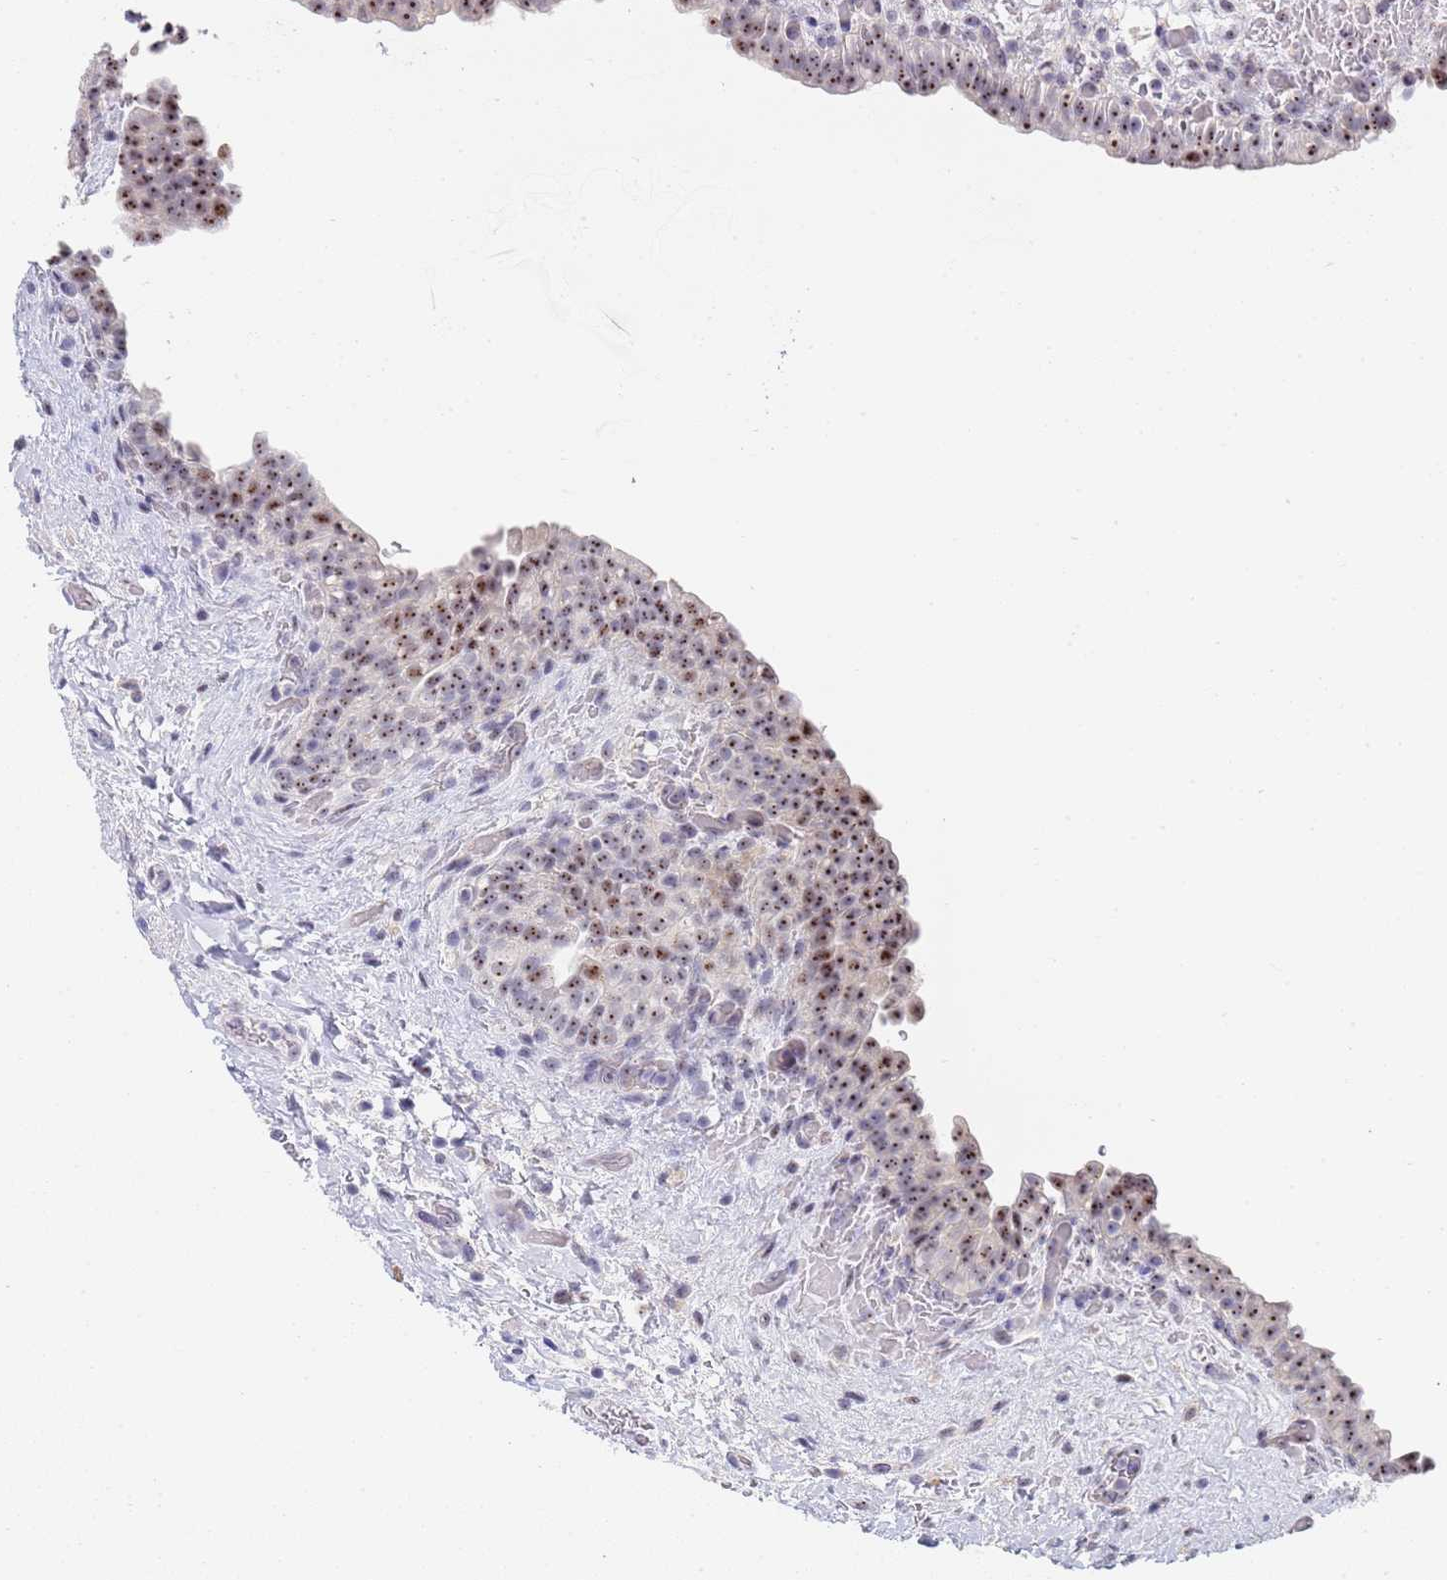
{"staining": {"intensity": "moderate", "quantity": "25%-75%", "location": "nuclear"}, "tissue": "urinary bladder", "cell_type": "Urothelial cells", "image_type": "normal", "snomed": [{"axis": "morphology", "description": "Normal tissue, NOS"}, {"axis": "topography", "description": "Urinary bladder"}], "caption": "Urothelial cells exhibit medium levels of moderate nuclear positivity in about 25%-75% of cells in benign urinary bladder. (brown staining indicates protein expression, while blue staining denotes nuclei).", "gene": "PLCL2", "patient": {"sex": "male", "age": 69}}